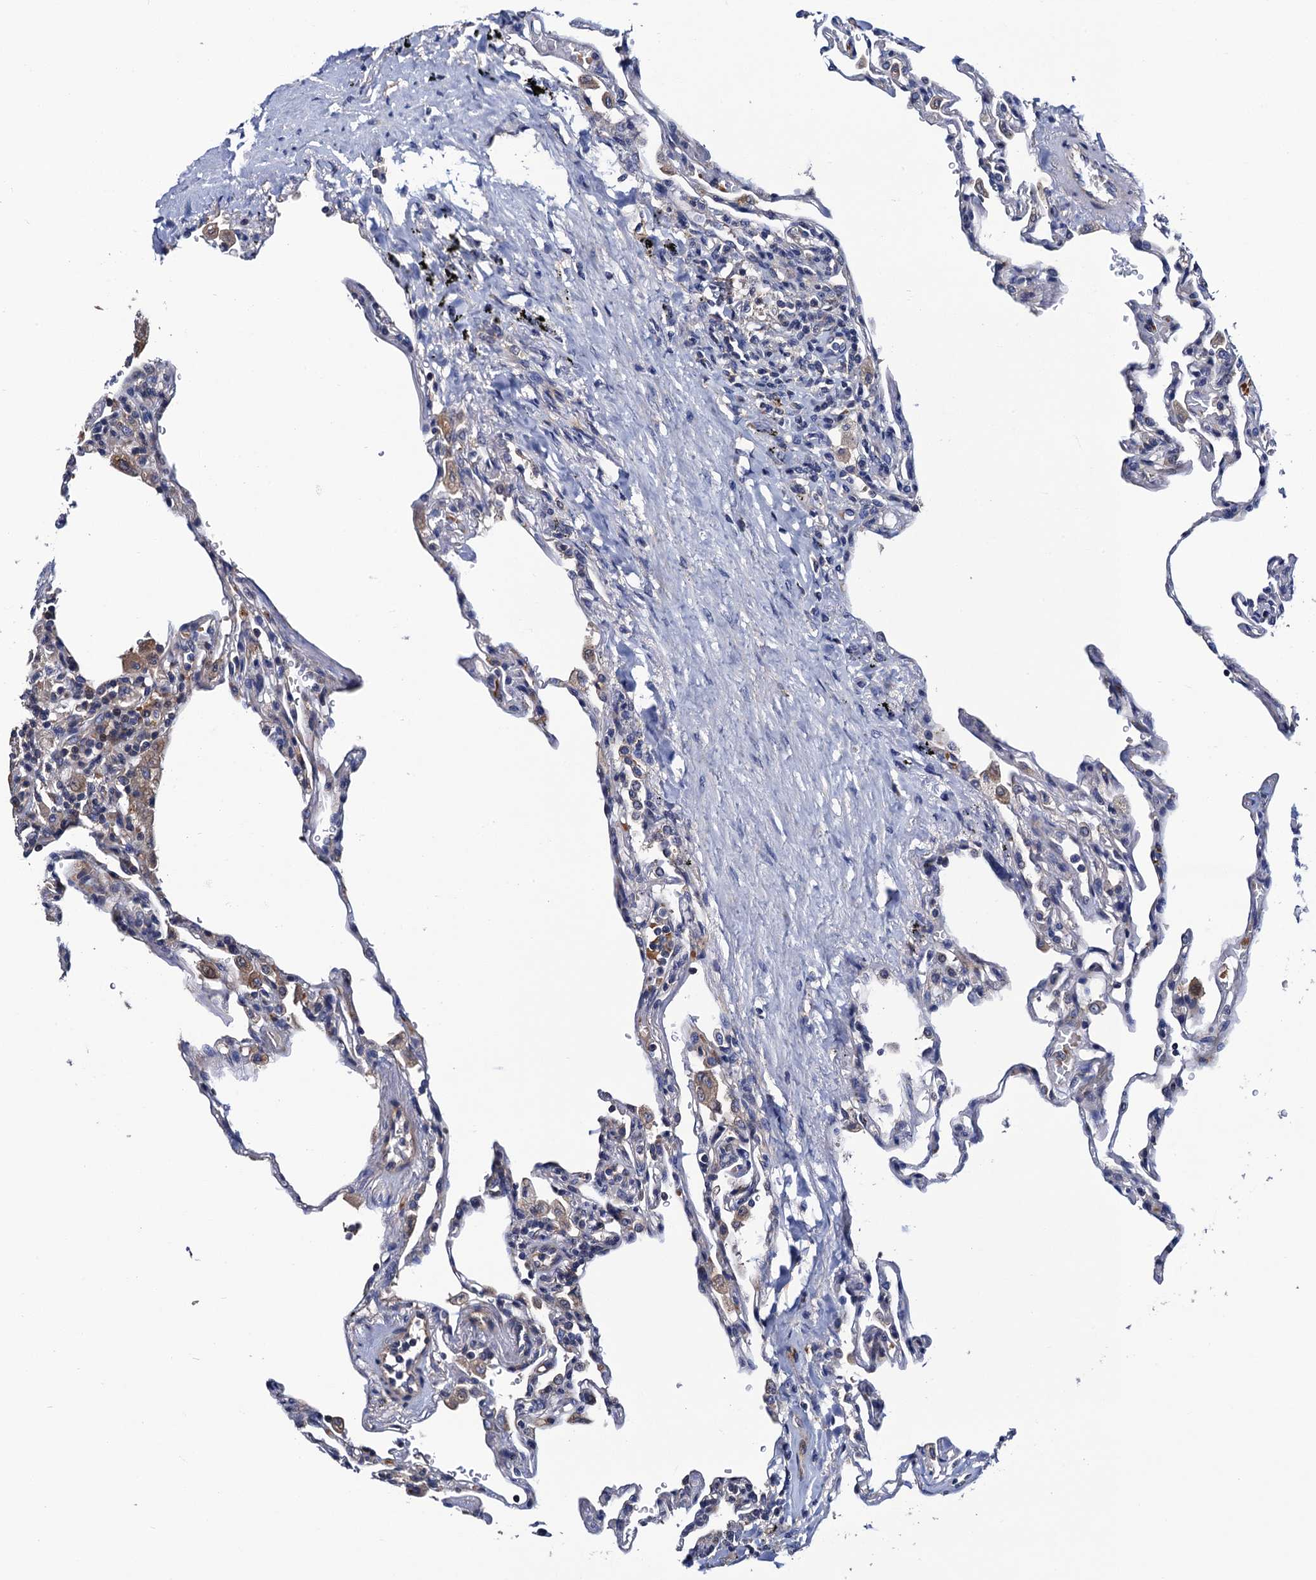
{"staining": {"intensity": "negative", "quantity": "none", "location": "none"}, "tissue": "lung", "cell_type": "Alveolar cells", "image_type": "normal", "snomed": [{"axis": "morphology", "description": "Normal tissue, NOS"}, {"axis": "topography", "description": "Lung"}], "caption": "The immunohistochemistry (IHC) micrograph has no significant staining in alveolar cells of lung. (DAB IHC with hematoxylin counter stain).", "gene": "TRMT112", "patient": {"sex": "male", "age": 59}}